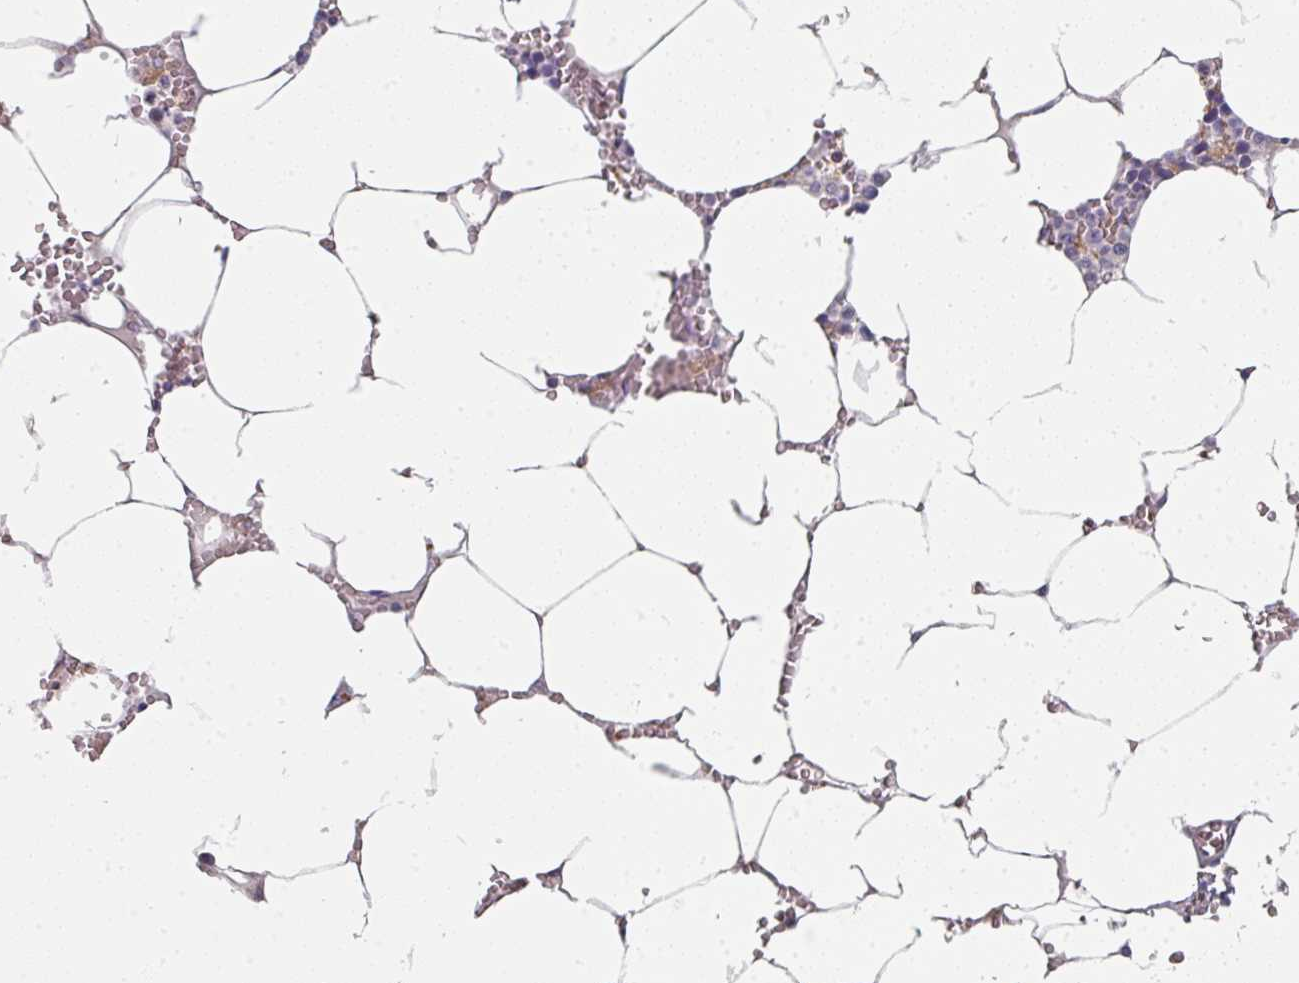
{"staining": {"intensity": "negative", "quantity": "none", "location": "none"}, "tissue": "bone marrow", "cell_type": "Hematopoietic cells", "image_type": "normal", "snomed": [{"axis": "morphology", "description": "Normal tissue, NOS"}, {"axis": "topography", "description": "Bone marrow"}], "caption": "IHC photomicrograph of normal bone marrow stained for a protein (brown), which demonstrates no expression in hematopoietic cells.", "gene": "WSB2", "patient": {"sex": "male", "age": 70}}